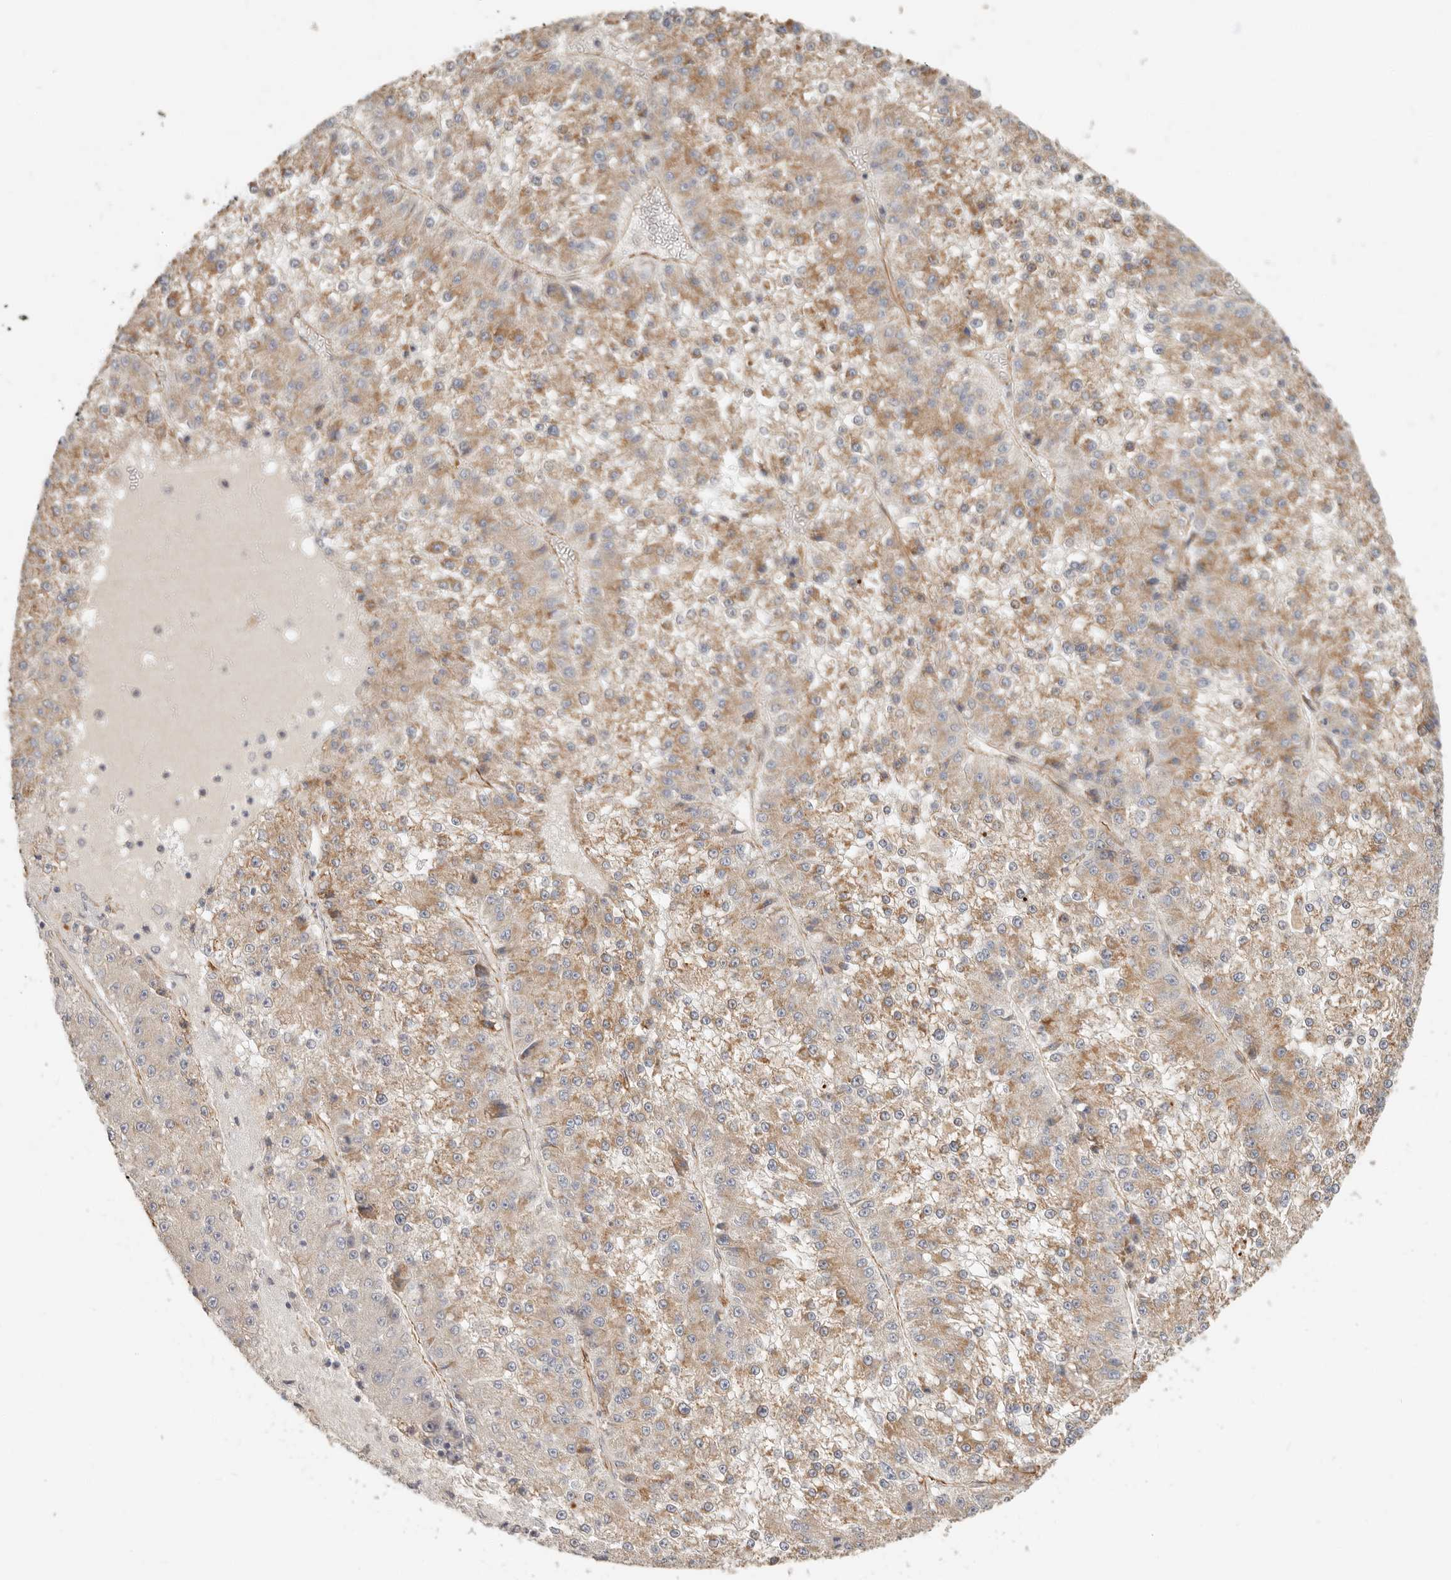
{"staining": {"intensity": "moderate", "quantity": ">75%", "location": "cytoplasmic/membranous"}, "tissue": "liver cancer", "cell_type": "Tumor cells", "image_type": "cancer", "snomed": [{"axis": "morphology", "description": "Carcinoma, Hepatocellular, NOS"}, {"axis": "topography", "description": "Liver"}], "caption": "Immunohistochemistry (IHC) (DAB) staining of human liver cancer exhibits moderate cytoplasmic/membranous protein expression in approximately >75% of tumor cells.", "gene": "SPRING1", "patient": {"sex": "female", "age": 73}}